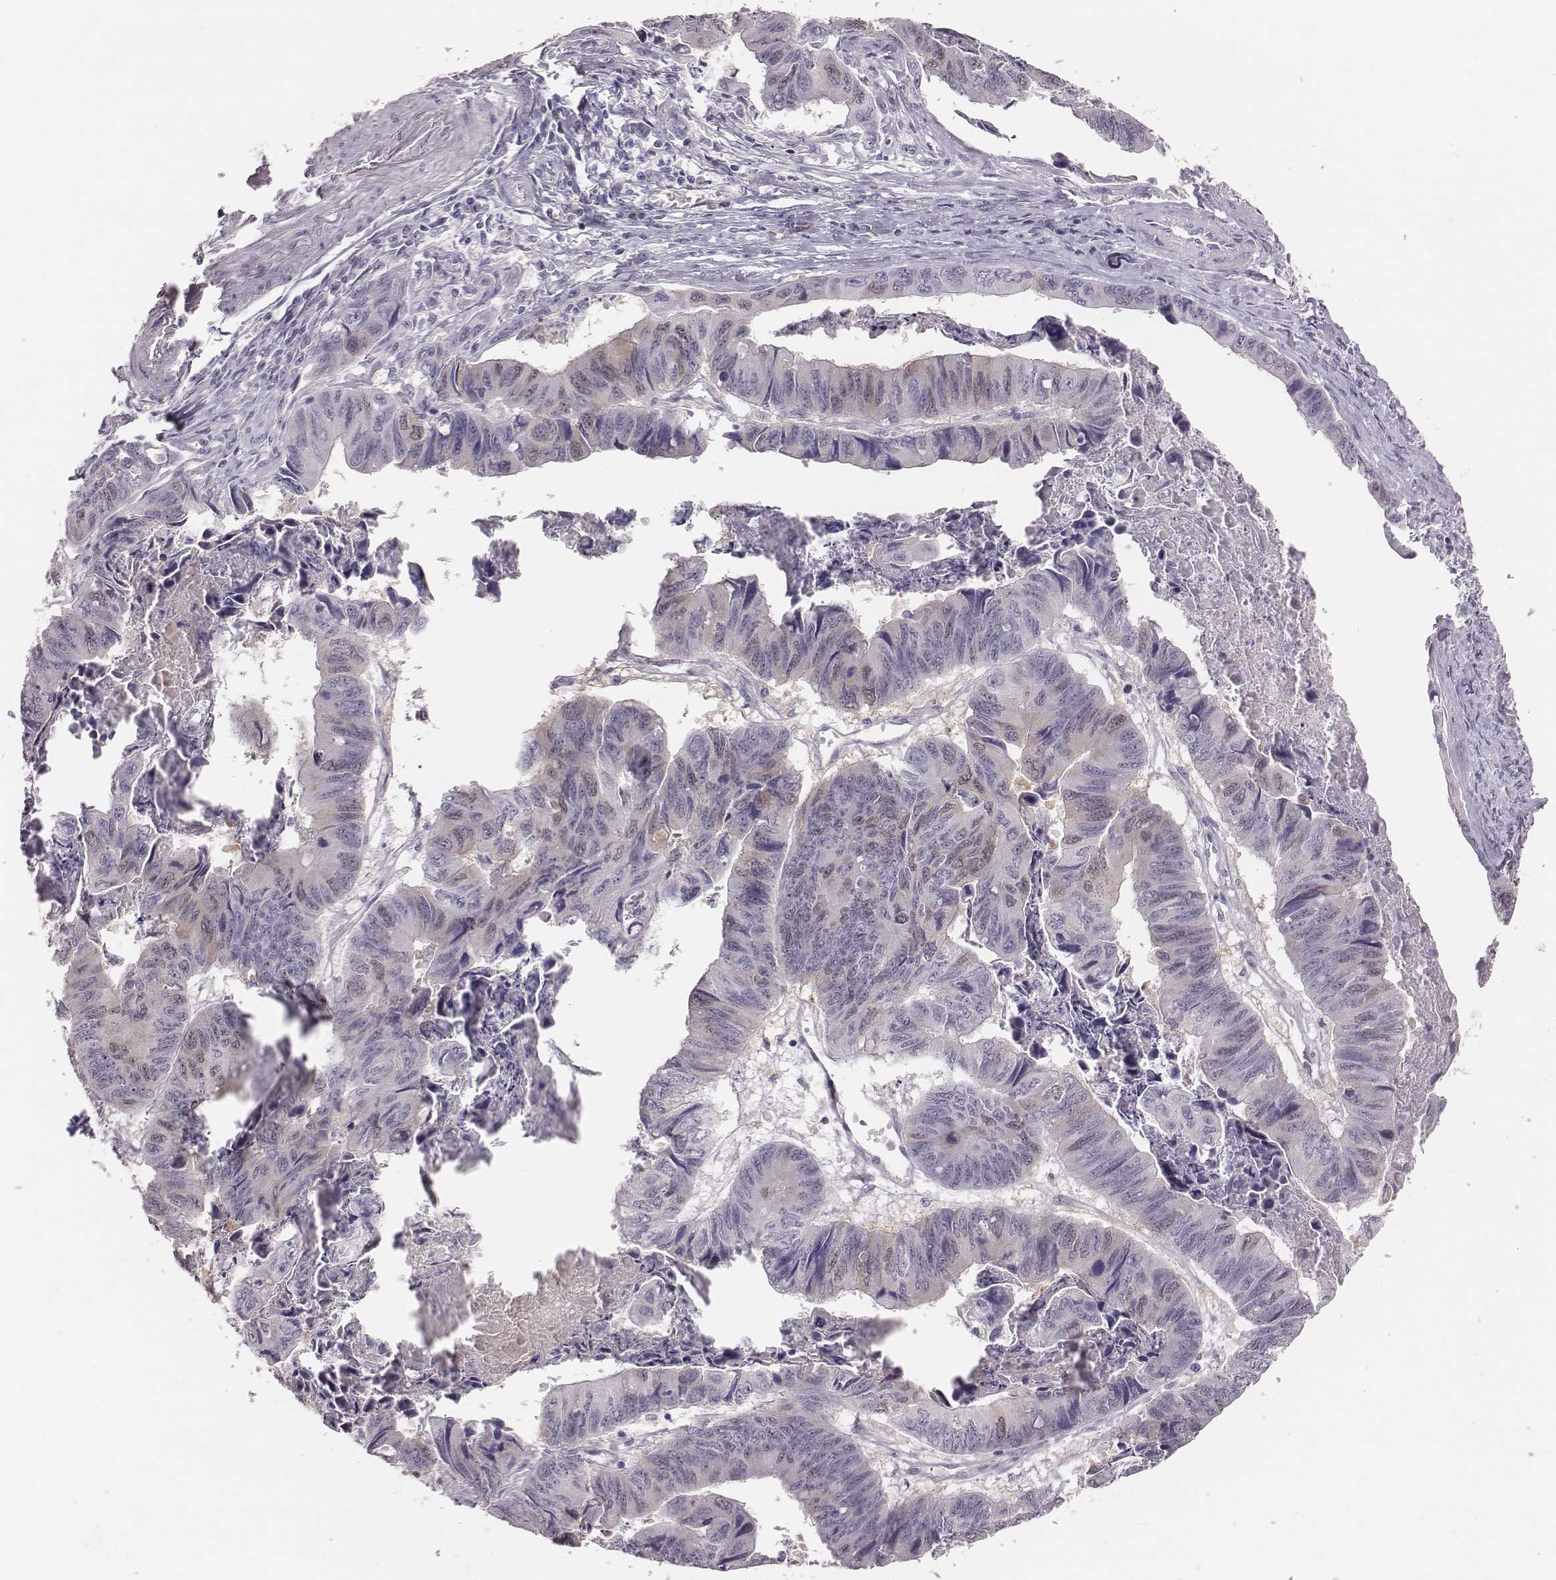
{"staining": {"intensity": "moderate", "quantity": "<25%", "location": "cytoplasmic/membranous,nuclear"}, "tissue": "stomach cancer", "cell_type": "Tumor cells", "image_type": "cancer", "snomed": [{"axis": "morphology", "description": "Adenocarcinoma, NOS"}, {"axis": "topography", "description": "Stomach, lower"}], "caption": "High-power microscopy captured an immunohistochemistry histopathology image of stomach cancer (adenocarcinoma), revealing moderate cytoplasmic/membranous and nuclear staining in approximately <25% of tumor cells.", "gene": "PBK", "patient": {"sex": "male", "age": 77}}